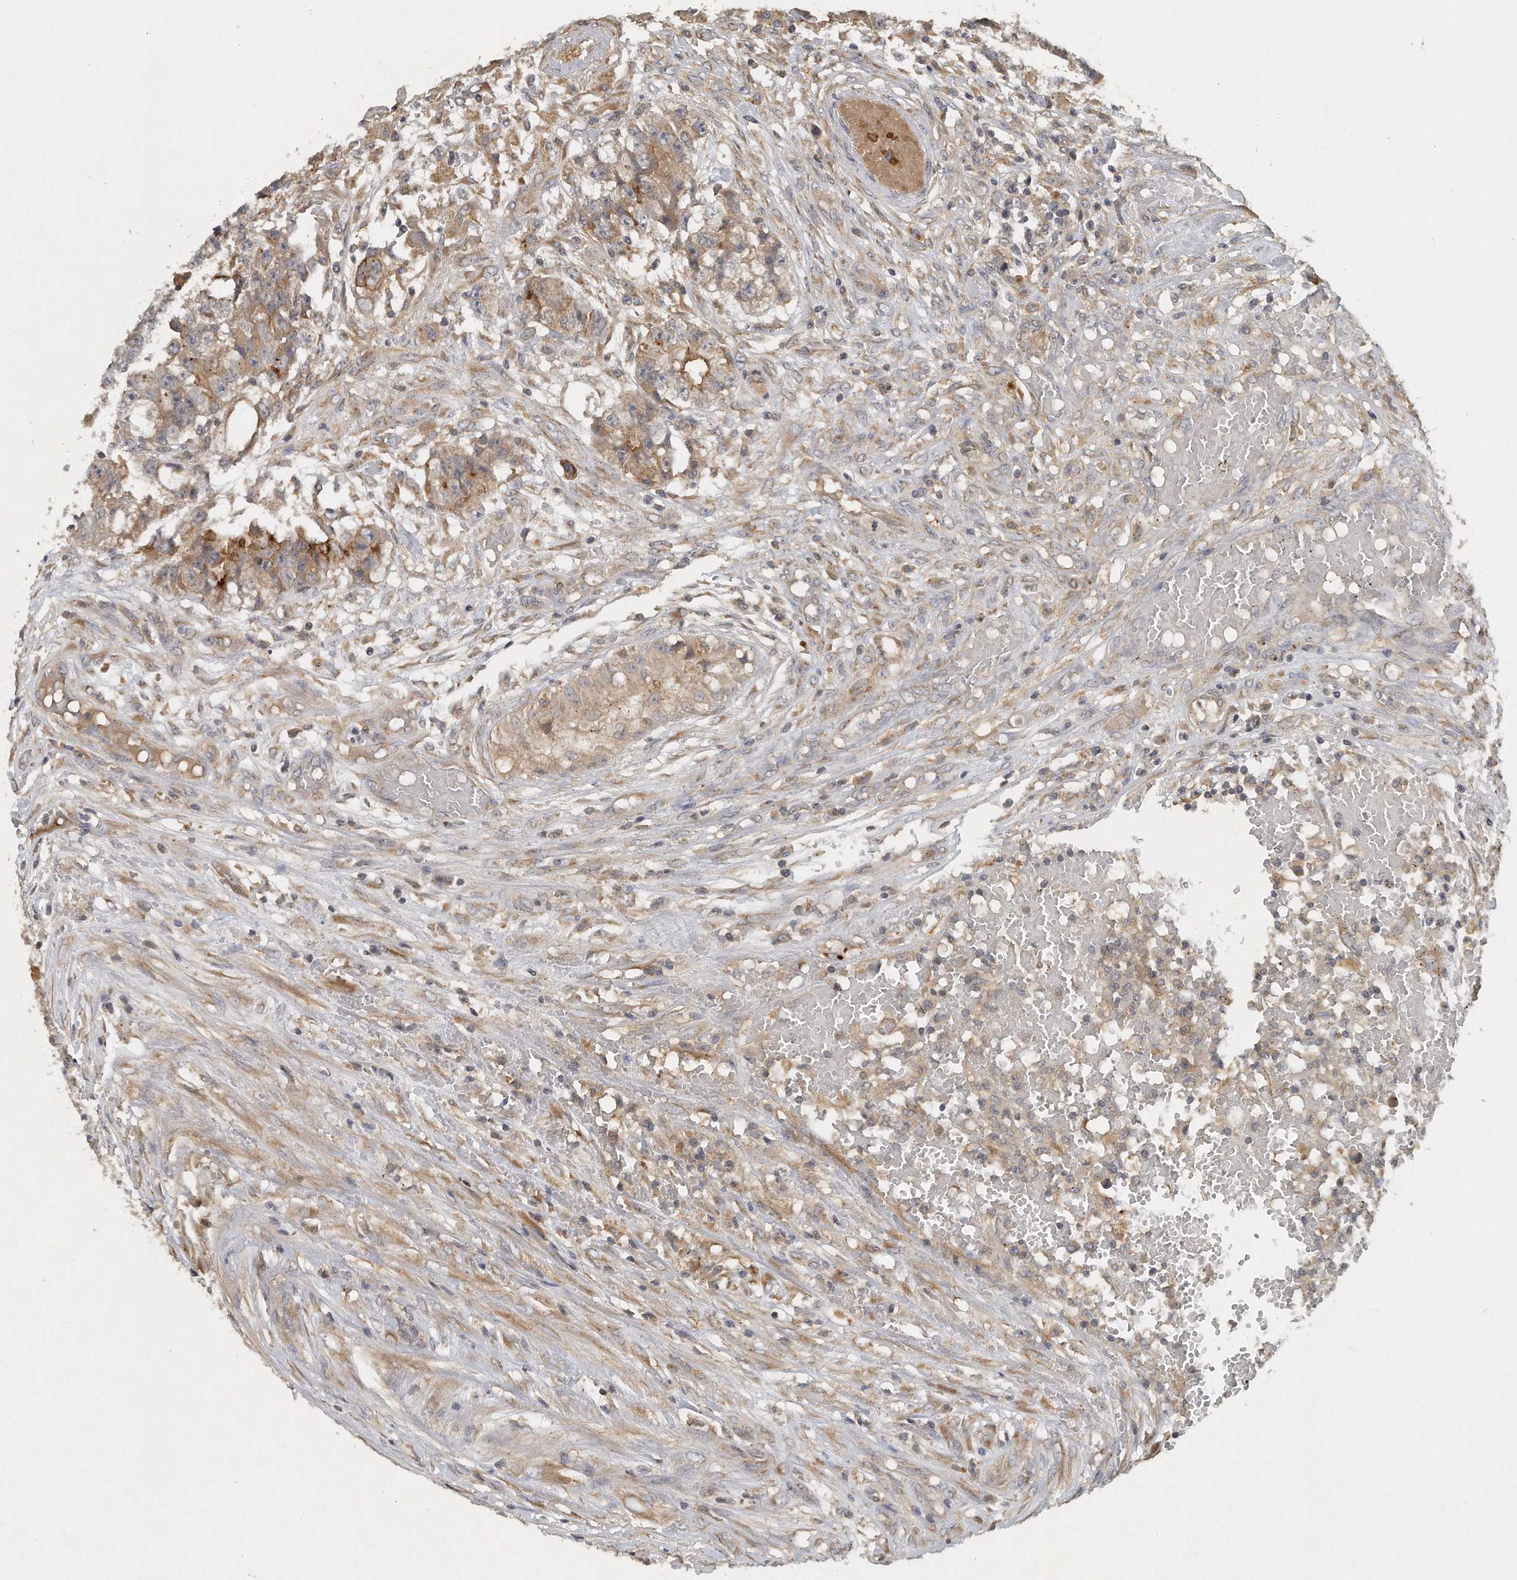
{"staining": {"intensity": "weak", "quantity": "<25%", "location": "cytoplasmic/membranous"}, "tissue": "testis cancer", "cell_type": "Tumor cells", "image_type": "cancer", "snomed": [{"axis": "morphology", "description": "Carcinoma, Embryonal, NOS"}, {"axis": "topography", "description": "Testis"}], "caption": "There is no significant positivity in tumor cells of testis cancer.", "gene": "TRAPPC14", "patient": {"sex": "male", "age": 25}}